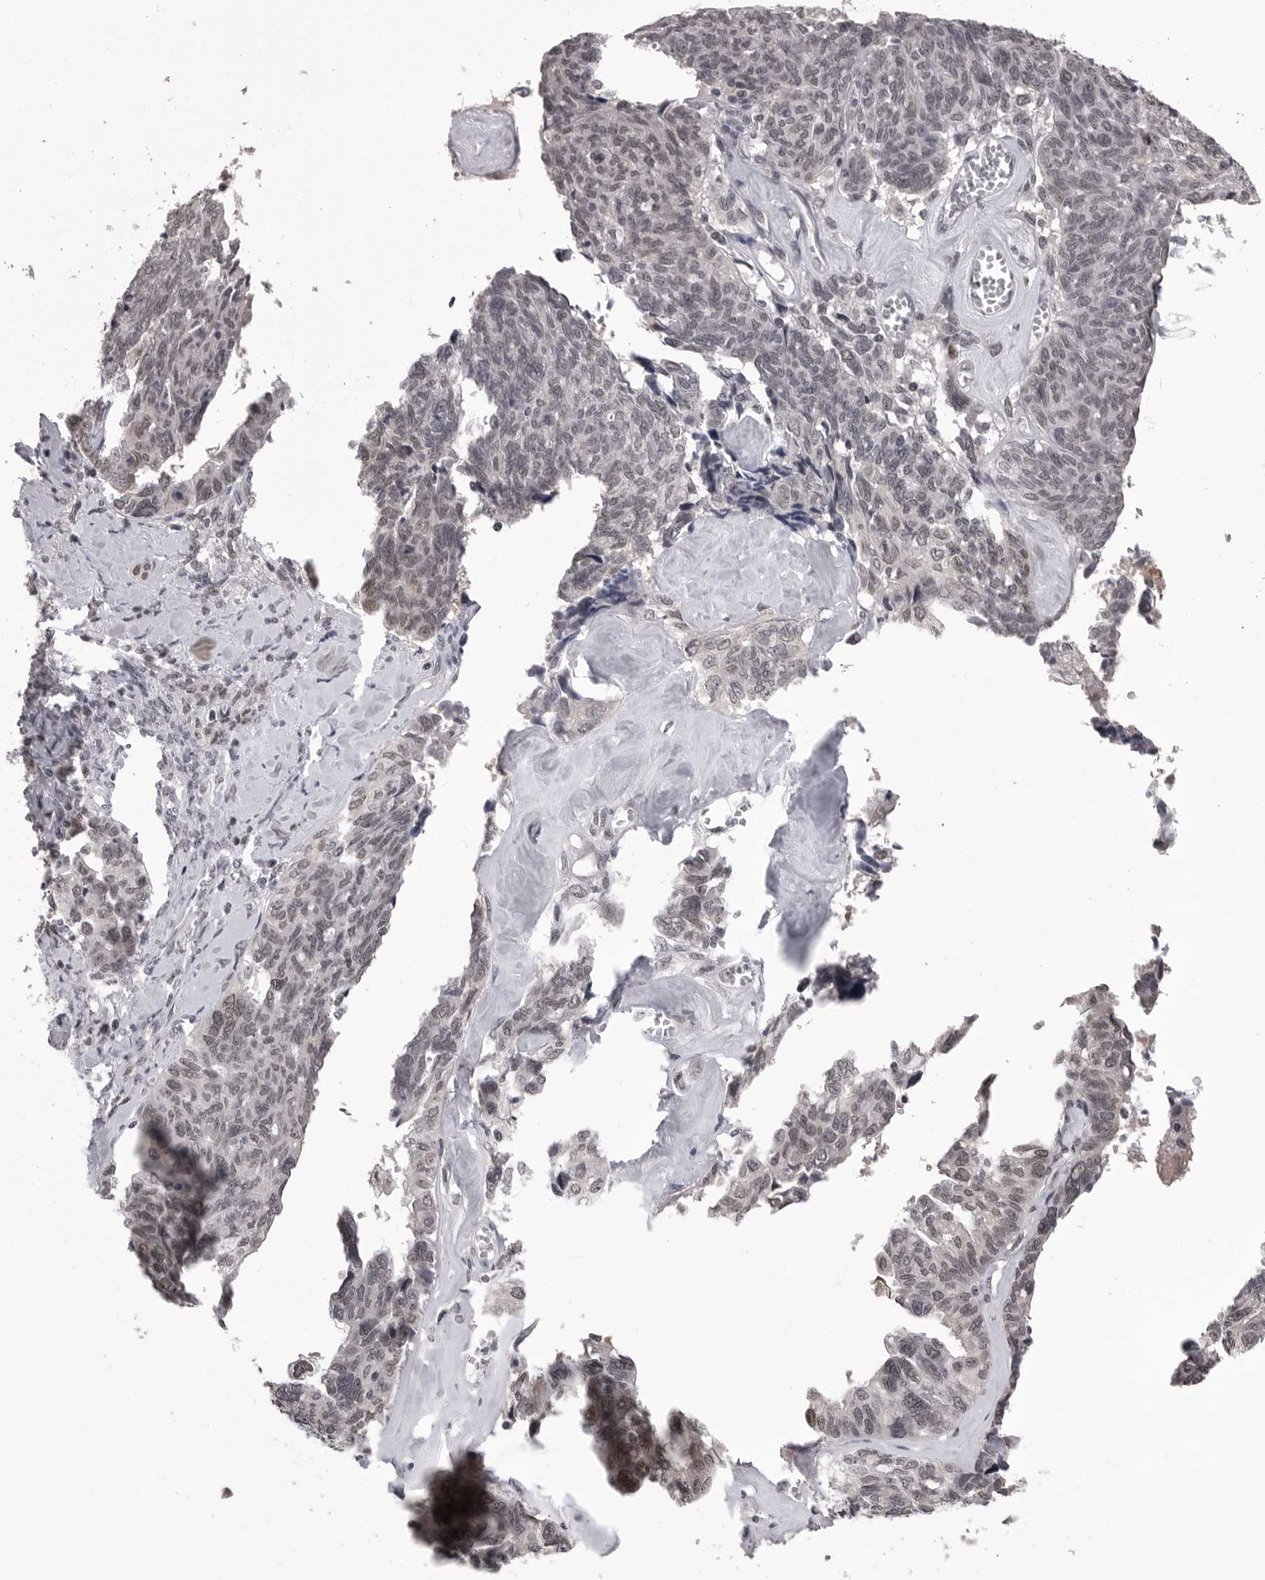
{"staining": {"intensity": "weak", "quantity": "<25%", "location": "nuclear"}, "tissue": "ovarian cancer", "cell_type": "Tumor cells", "image_type": "cancer", "snomed": [{"axis": "morphology", "description": "Cystadenocarcinoma, serous, NOS"}, {"axis": "topography", "description": "Ovary"}], "caption": "A high-resolution micrograph shows IHC staining of ovarian serous cystadenocarcinoma, which exhibits no significant expression in tumor cells.", "gene": "DLG2", "patient": {"sex": "female", "age": 79}}